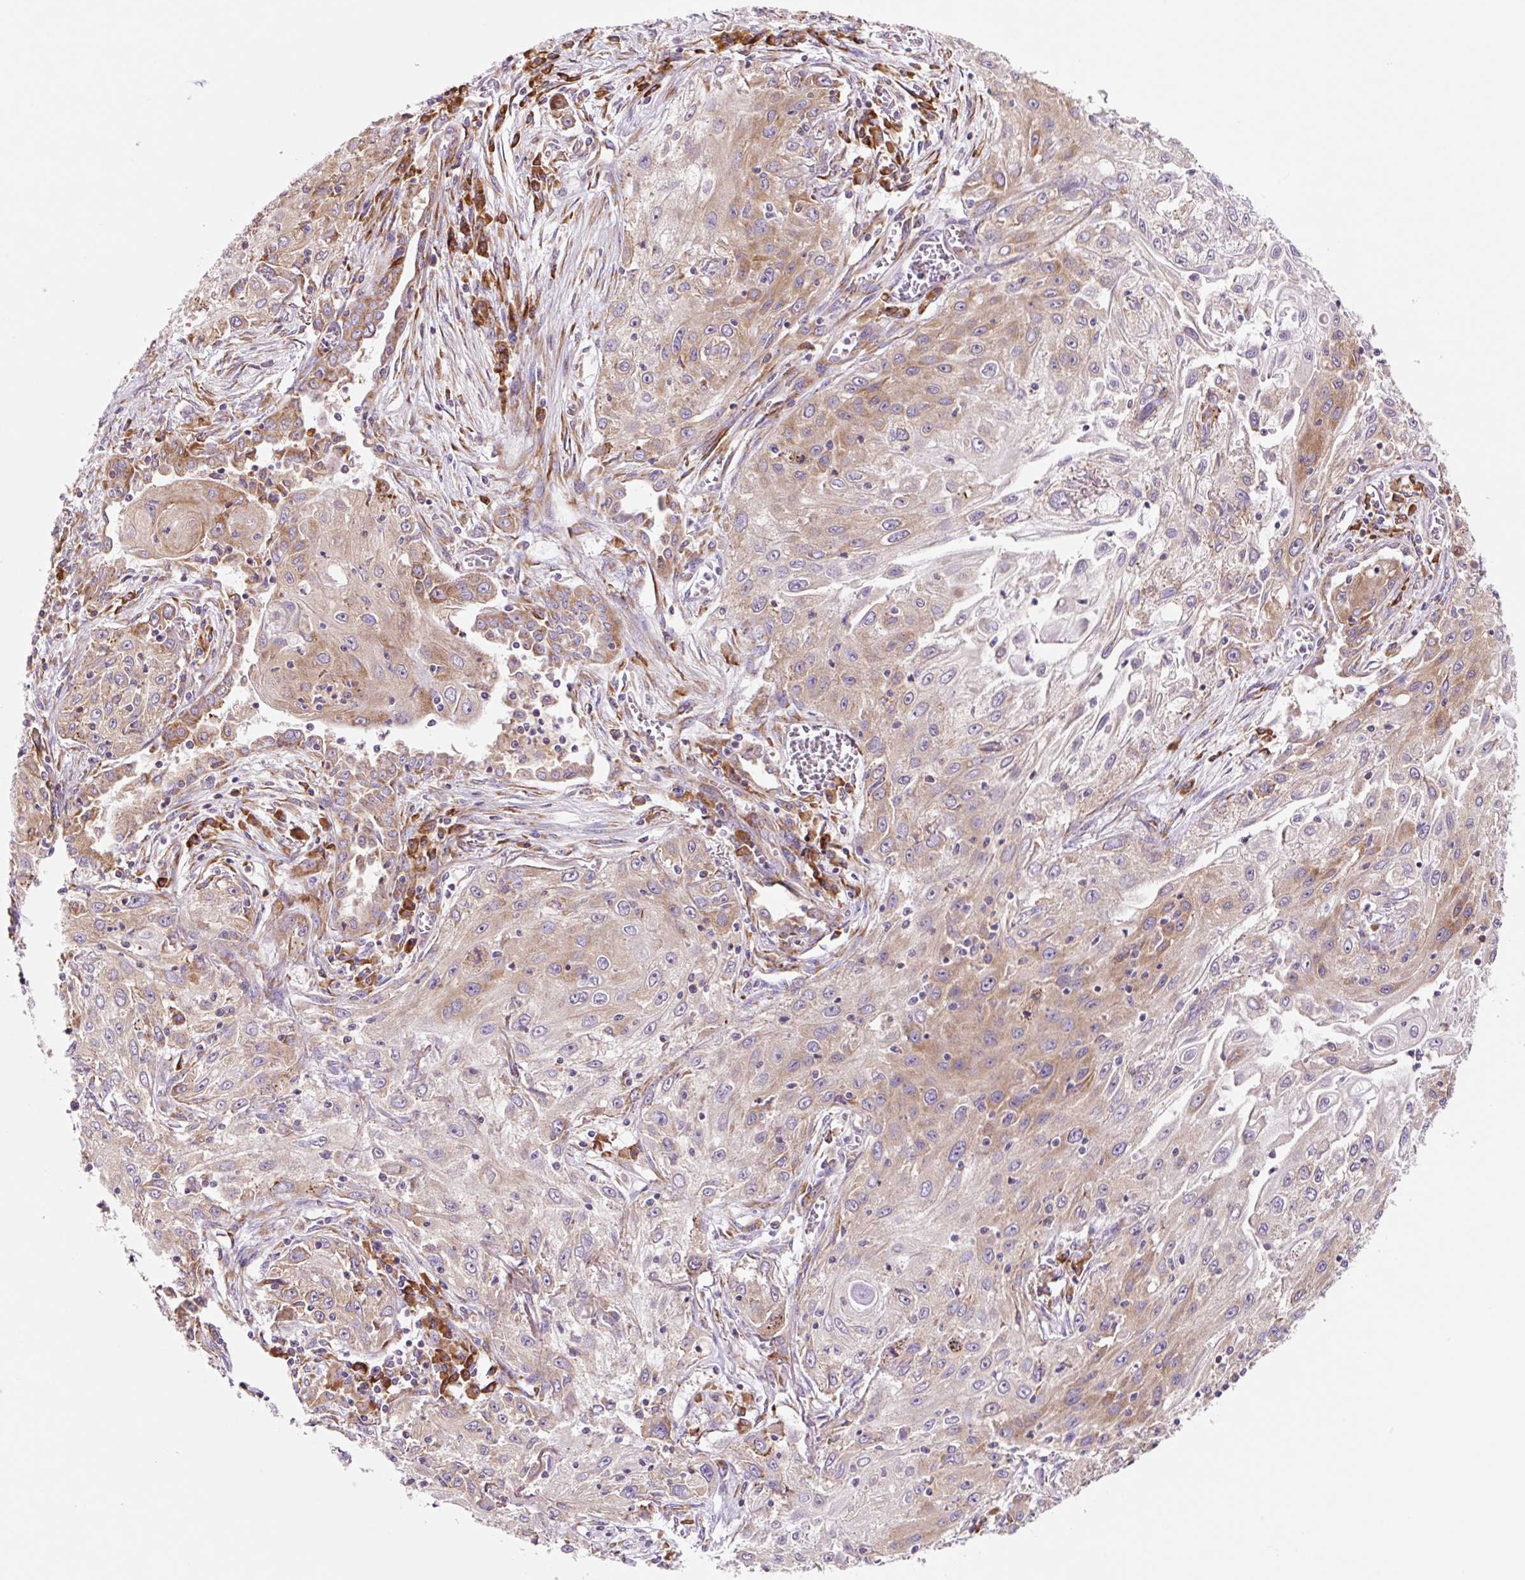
{"staining": {"intensity": "moderate", "quantity": "25%-75%", "location": "cytoplasmic/membranous"}, "tissue": "lung cancer", "cell_type": "Tumor cells", "image_type": "cancer", "snomed": [{"axis": "morphology", "description": "Squamous cell carcinoma, NOS"}, {"axis": "topography", "description": "Lung"}], "caption": "Tumor cells display medium levels of moderate cytoplasmic/membranous positivity in about 25%-75% of cells in human lung cancer.", "gene": "RPL41", "patient": {"sex": "female", "age": 69}}